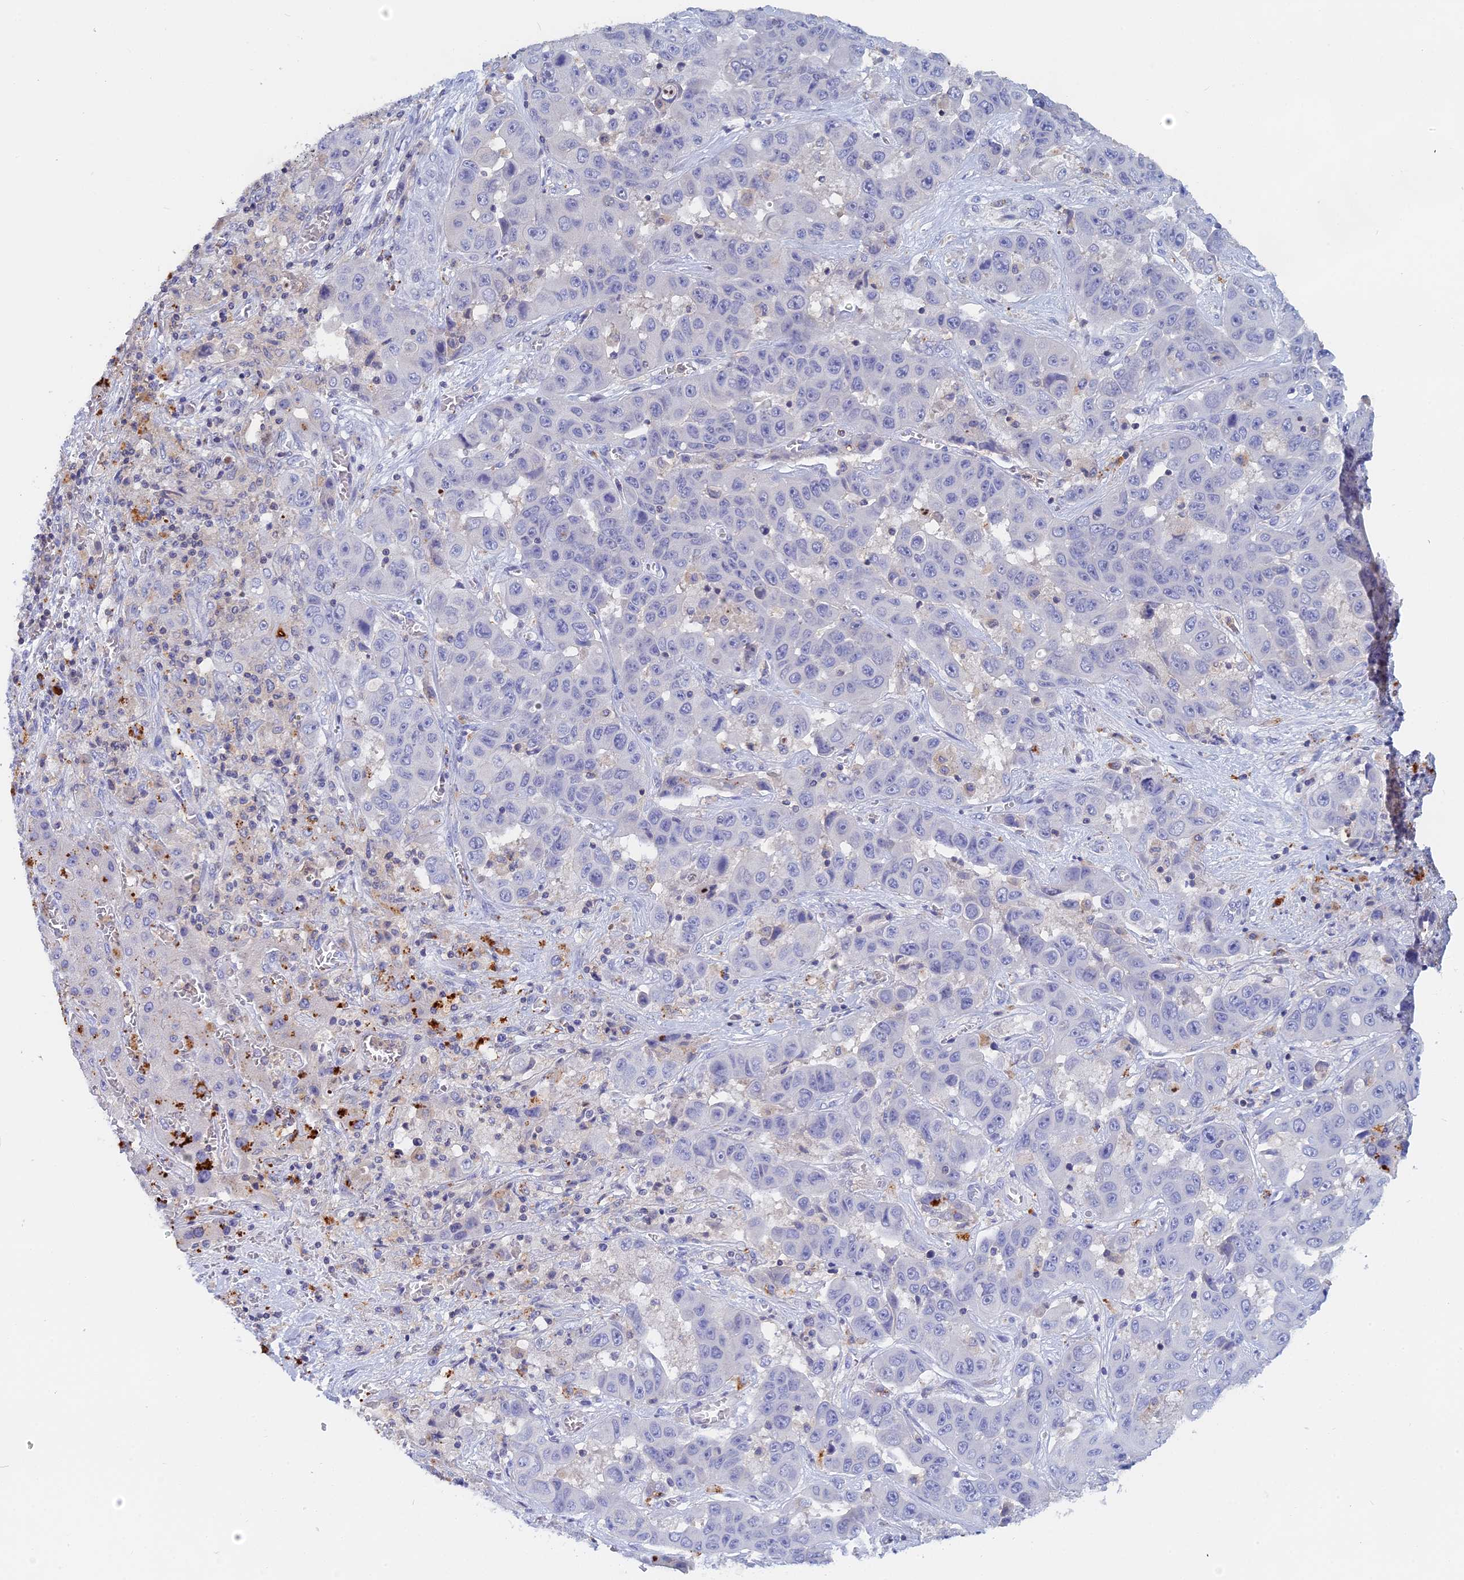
{"staining": {"intensity": "negative", "quantity": "none", "location": "none"}, "tissue": "liver cancer", "cell_type": "Tumor cells", "image_type": "cancer", "snomed": [{"axis": "morphology", "description": "Cholangiocarcinoma"}, {"axis": "topography", "description": "Liver"}], "caption": "A high-resolution histopathology image shows immunohistochemistry (IHC) staining of liver cholangiocarcinoma, which displays no significant expression in tumor cells. (DAB immunohistochemistry (IHC) with hematoxylin counter stain).", "gene": "ACP7", "patient": {"sex": "female", "age": 52}}